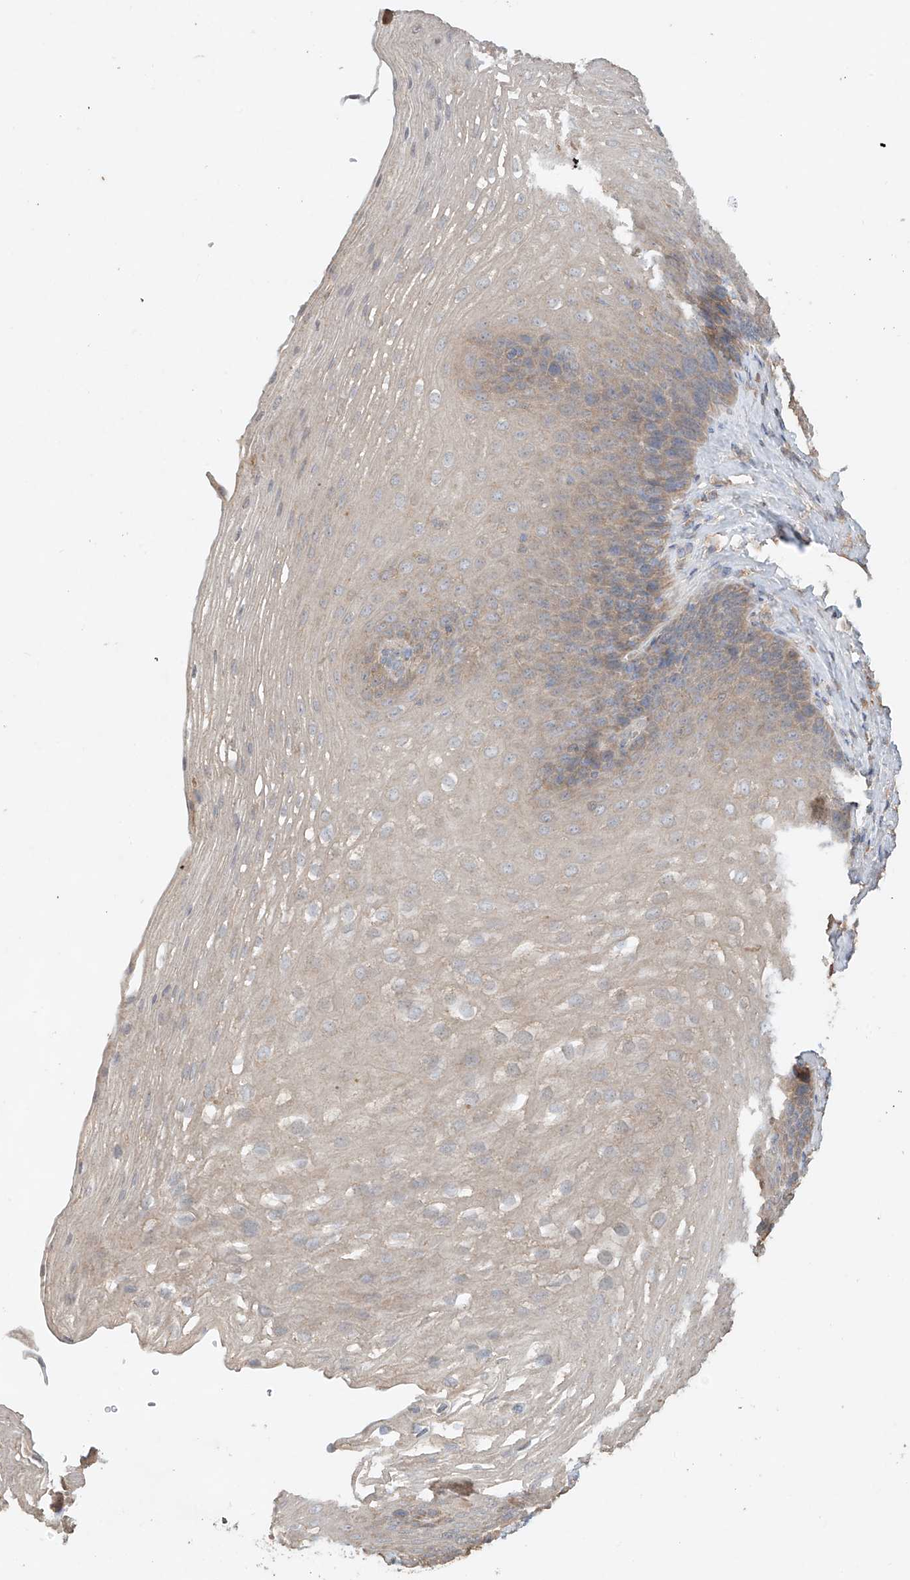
{"staining": {"intensity": "weak", "quantity": "25%-75%", "location": "cytoplasmic/membranous"}, "tissue": "esophagus", "cell_type": "Squamous epithelial cells", "image_type": "normal", "snomed": [{"axis": "morphology", "description": "Normal tissue, NOS"}, {"axis": "topography", "description": "Esophagus"}], "caption": "Immunohistochemical staining of benign human esophagus shows 25%-75% levels of weak cytoplasmic/membranous protein staining in approximately 25%-75% of squamous epithelial cells.", "gene": "GNB1L", "patient": {"sex": "female", "age": 66}}